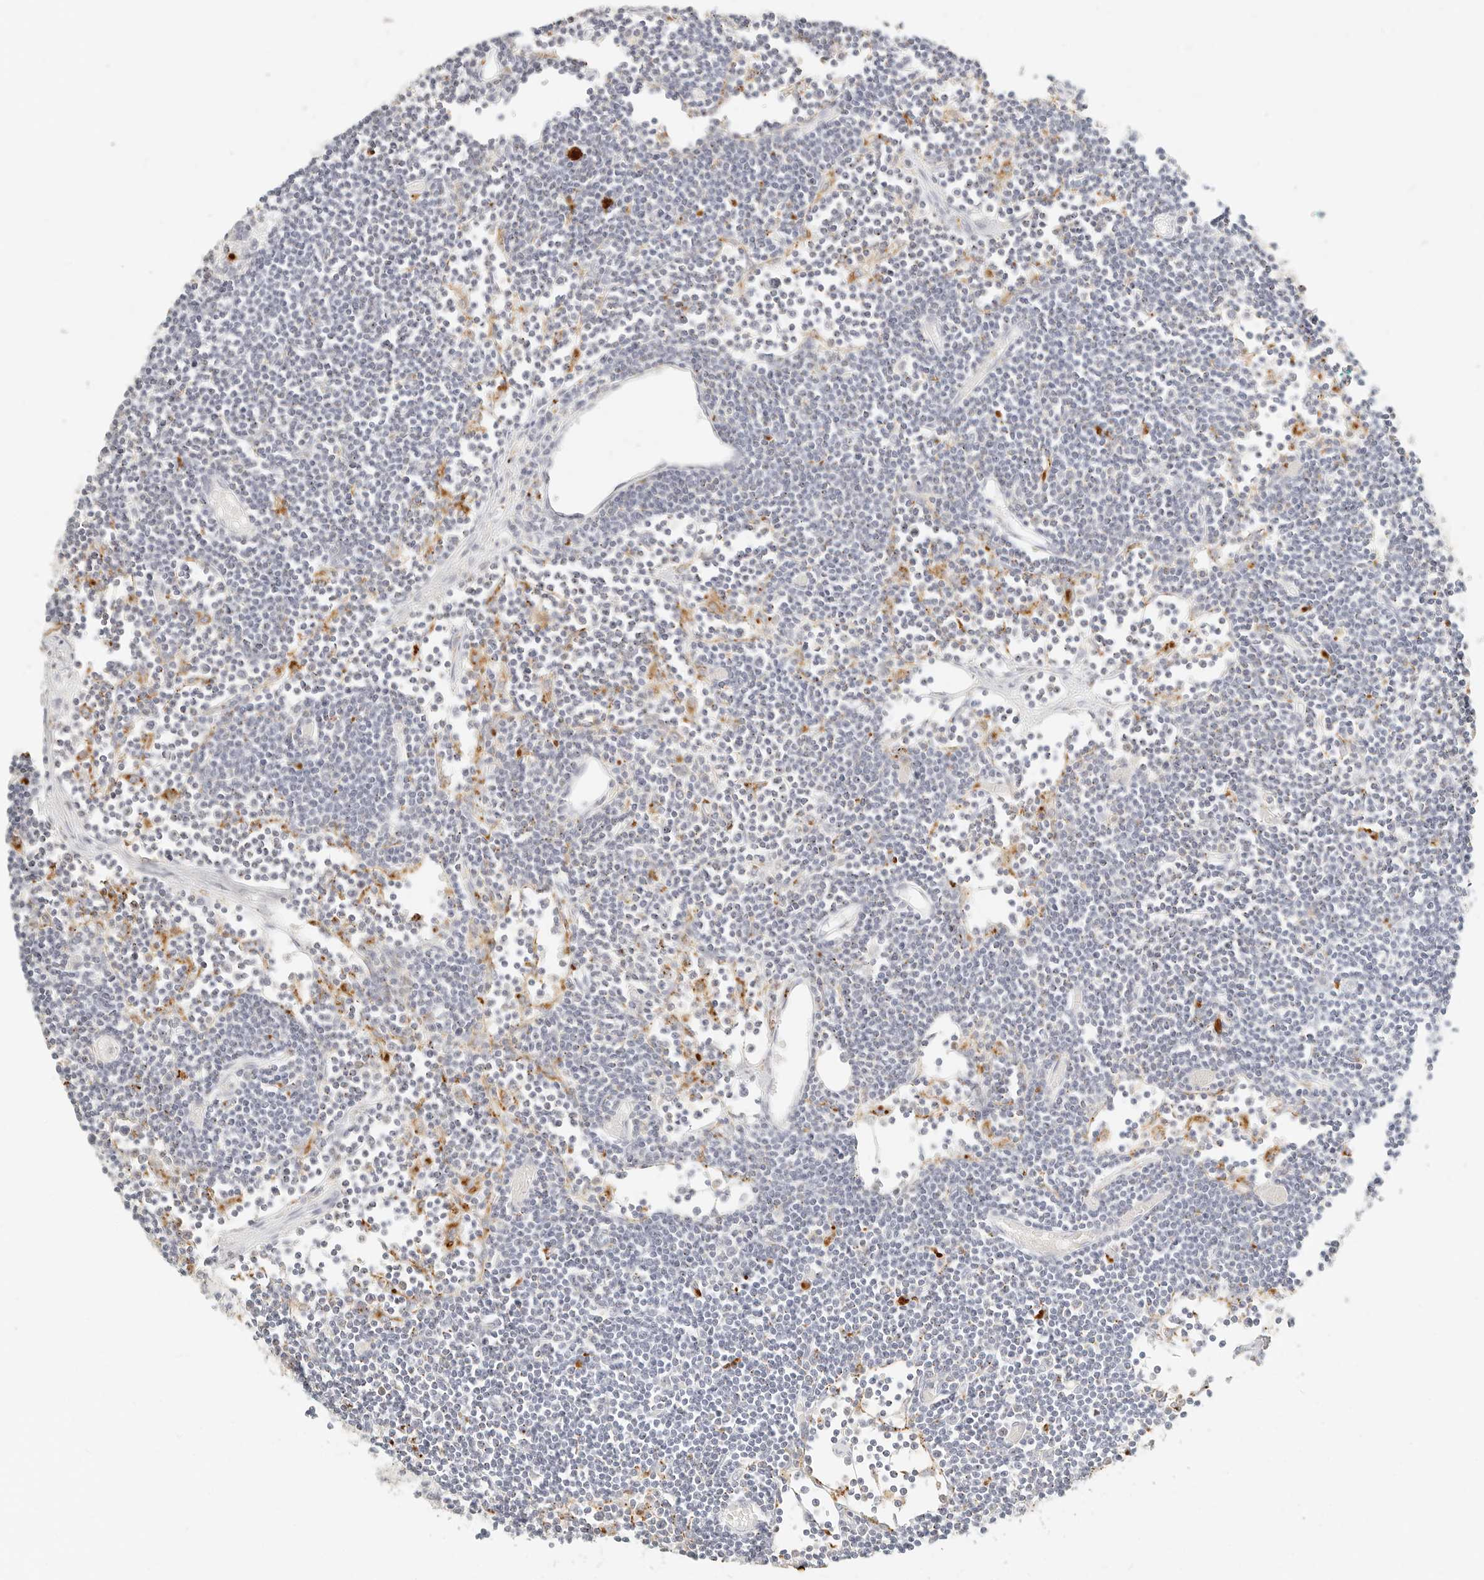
{"staining": {"intensity": "weak", "quantity": "<25%", "location": "cytoplasmic/membranous"}, "tissue": "lymph node", "cell_type": "Germinal center cells", "image_type": "normal", "snomed": [{"axis": "morphology", "description": "Normal tissue, NOS"}, {"axis": "topography", "description": "Lymph node"}], "caption": "An immunohistochemistry micrograph of normal lymph node is shown. There is no staining in germinal center cells of lymph node.", "gene": "RNASET2", "patient": {"sex": "female", "age": 11}}